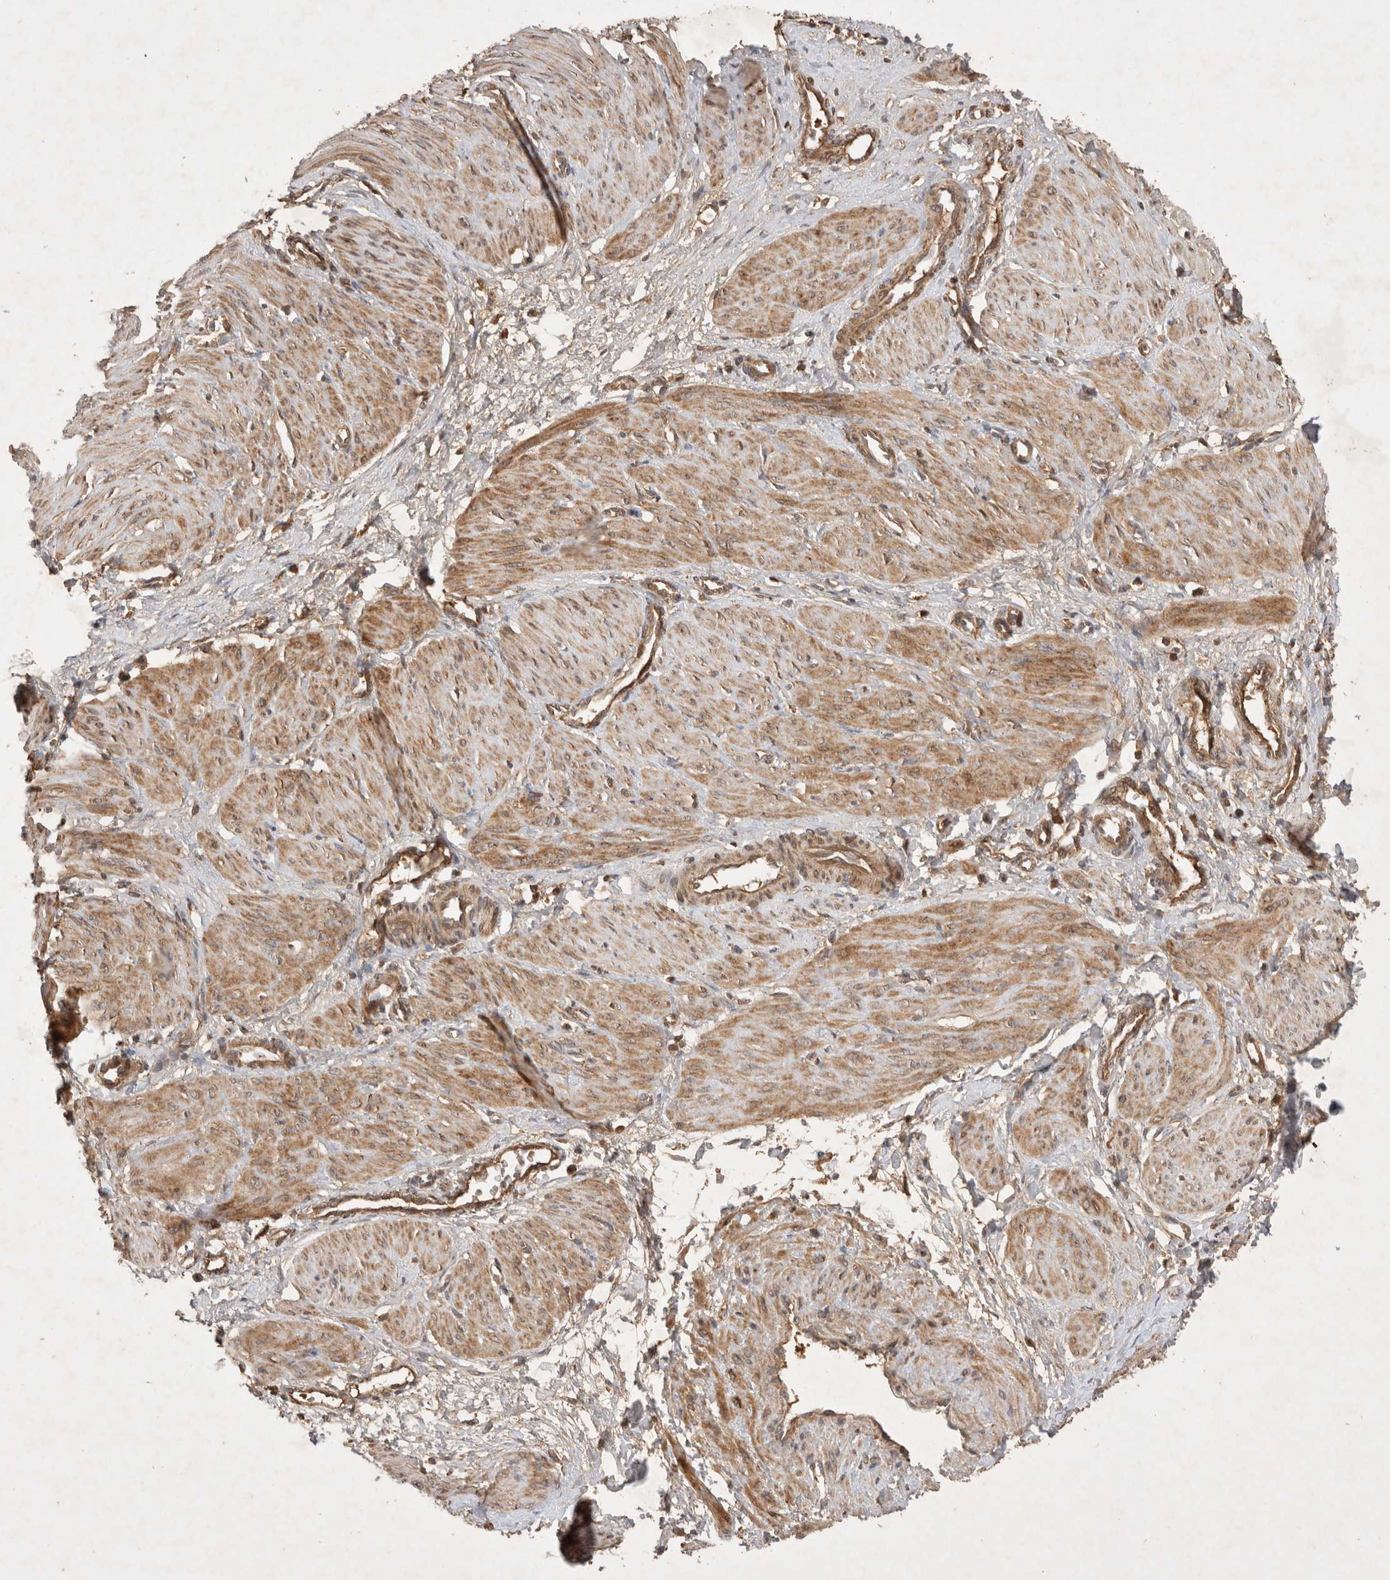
{"staining": {"intensity": "moderate", "quantity": ">75%", "location": "cytoplasmic/membranous"}, "tissue": "smooth muscle", "cell_type": "Smooth muscle cells", "image_type": "normal", "snomed": [{"axis": "morphology", "description": "Normal tissue, NOS"}, {"axis": "topography", "description": "Endometrium"}], "caption": "Immunohistochemical staining of normal human smooth muscle shows >75% levels of moderate cytoplasmic/membranous protein staining in approximately >75% of smooth muscle cells.", "gene": "FAM221A", "patient": {"sex": "female", "age": 33}}